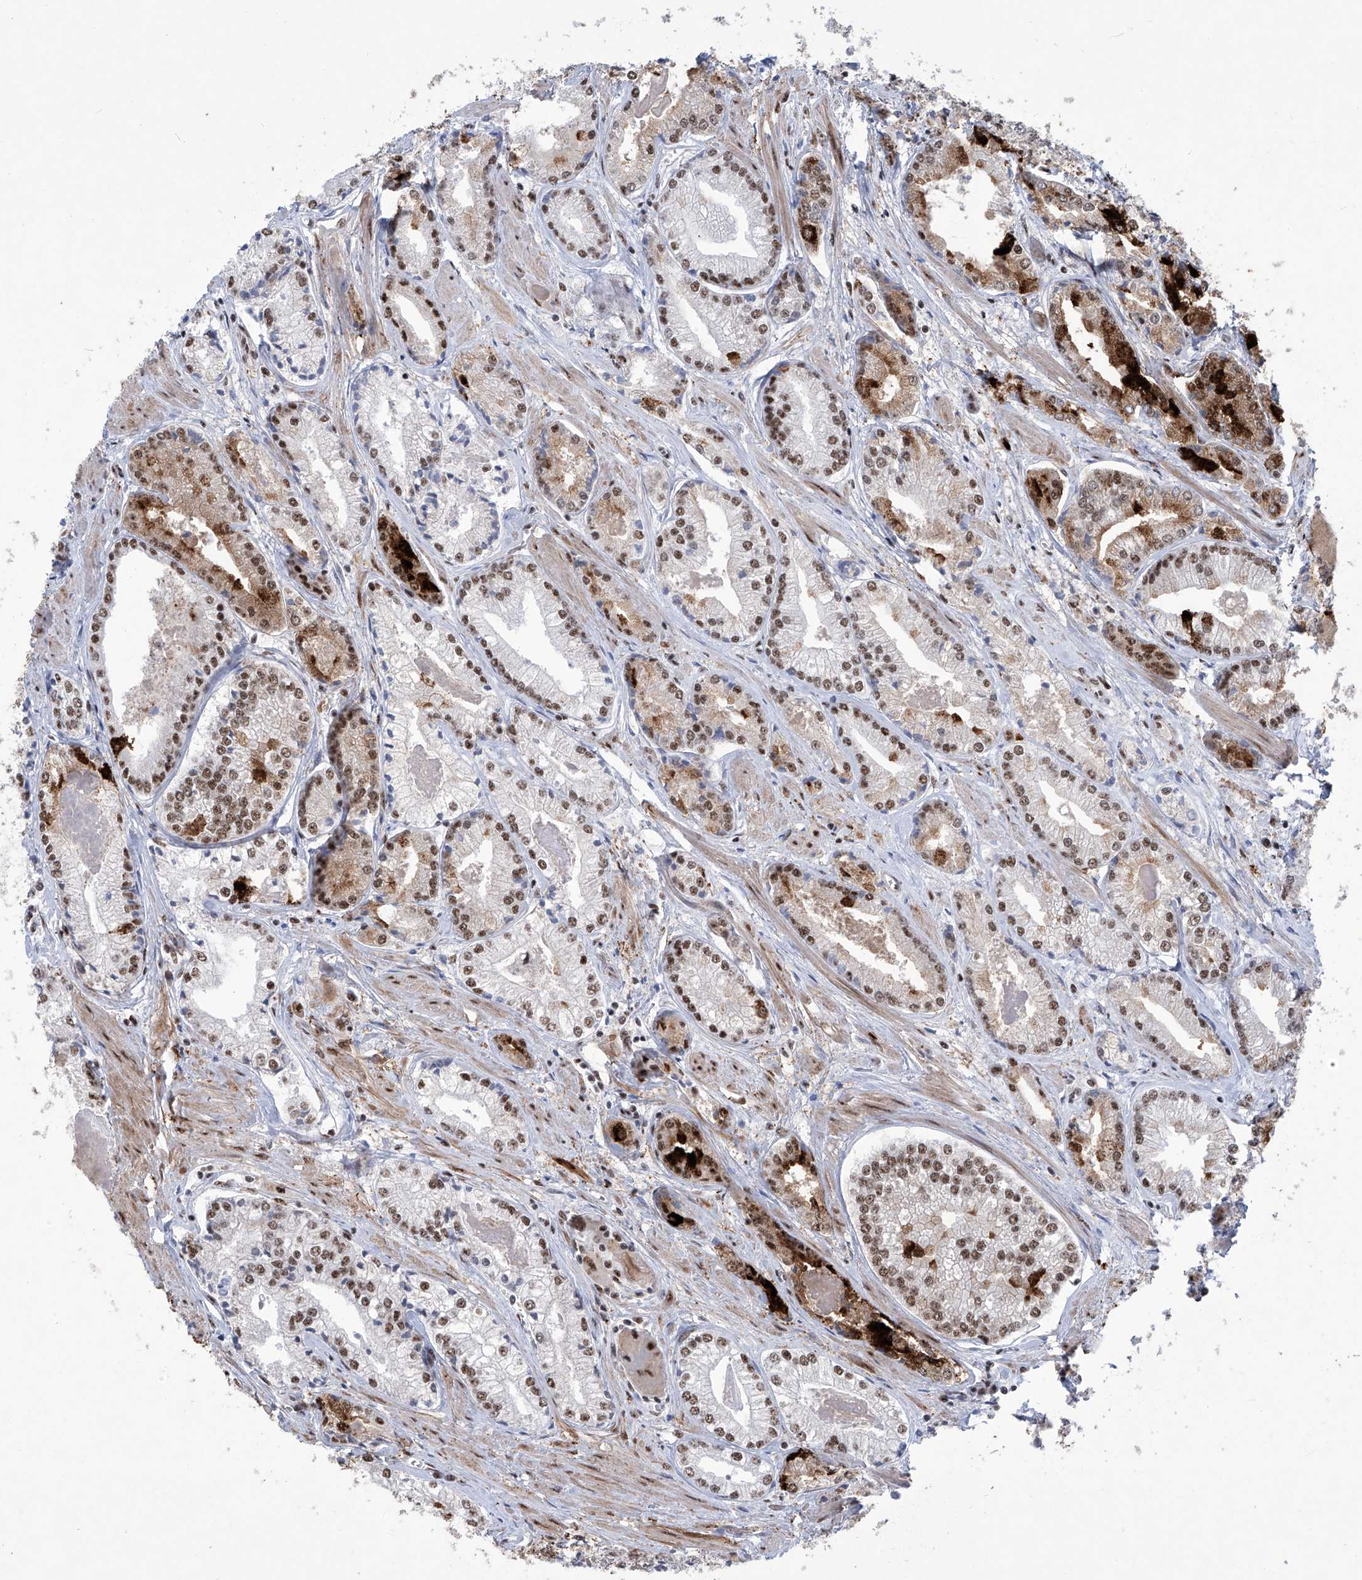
{"staining": {"intensity": "moderate", "quantity": ">75%", "location": "cytoplasmic/membranous,nuclear"}, "tissue": "prostate cancer", "cell_type": "Tumor cells", "image_type": "cancer", "snomed": [{"axis": "morphology", "description": "Adenocarcinoma, Low grade"}, {"axis": "topography", "description": "Prostate"}], "caption": "Human prostate cancer (adenocarcinoma (low-grade)) stained with a brown dye displays moderate cytoplasmic/membranous and nuclear positive expression in approximately >75% of tumor cells.", "gene": "FBXL4", "patient": {"sex": "male", "age": 60}}